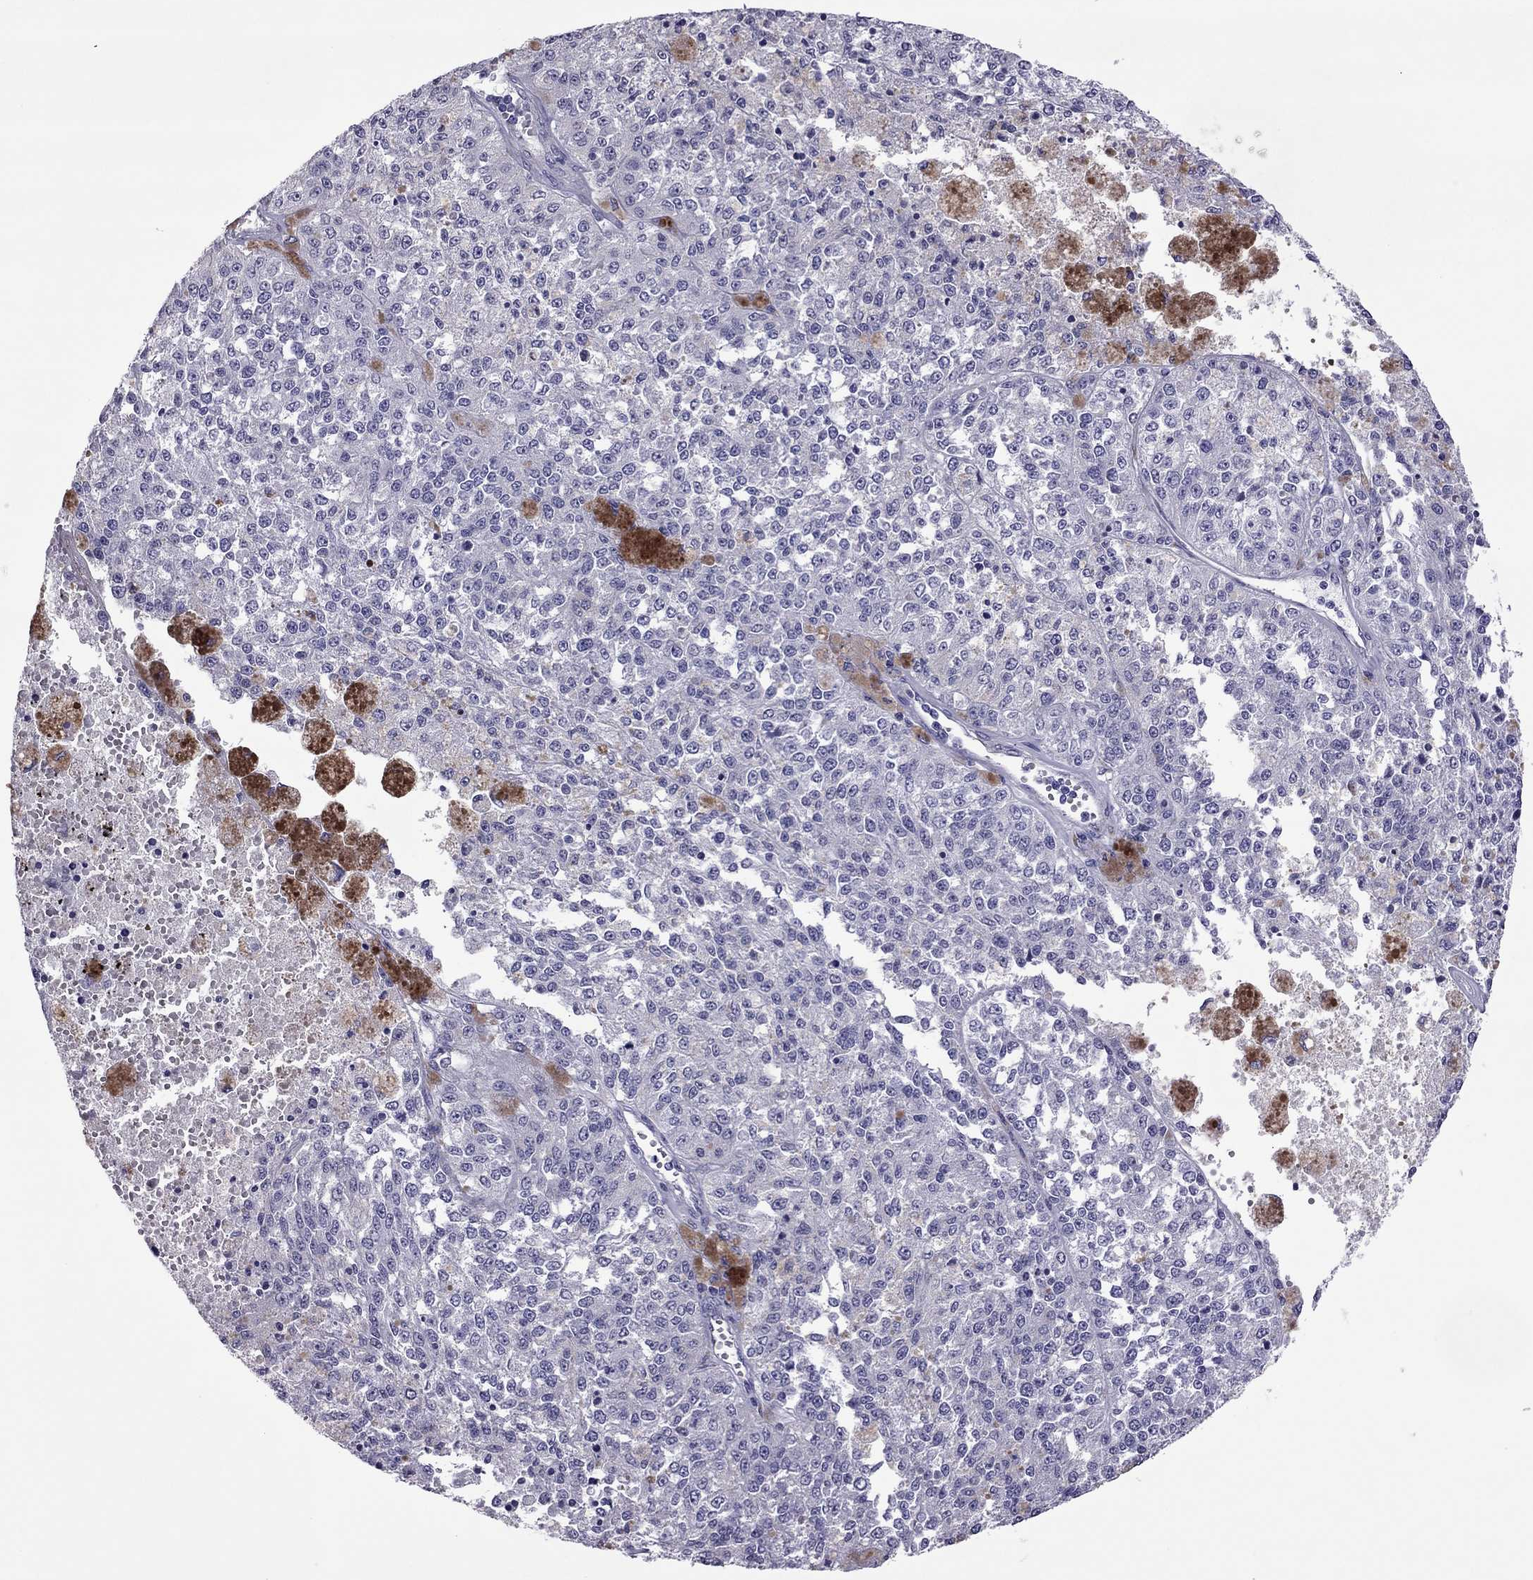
{"staining": {"intensity": "negative", "quantity": "none", "location": "none"}, "tissue": "melanoma", "cell_type": "Tumor cells", "image_type": "cancer", "snomed": [{"axis": "morphology", "description": "Malignant melanoma, Metastatic site"}, {"axis": "topography", "description": "Lymph node"}], "caption": "High magnification brightfield microscopy of melanoma stained with DAB (brown) and counterstained with hematoxylin (blue): tumor cells show no significant expression.", "gene": "SLC16A8", "patient": {"sex": "female", "age": 64}}